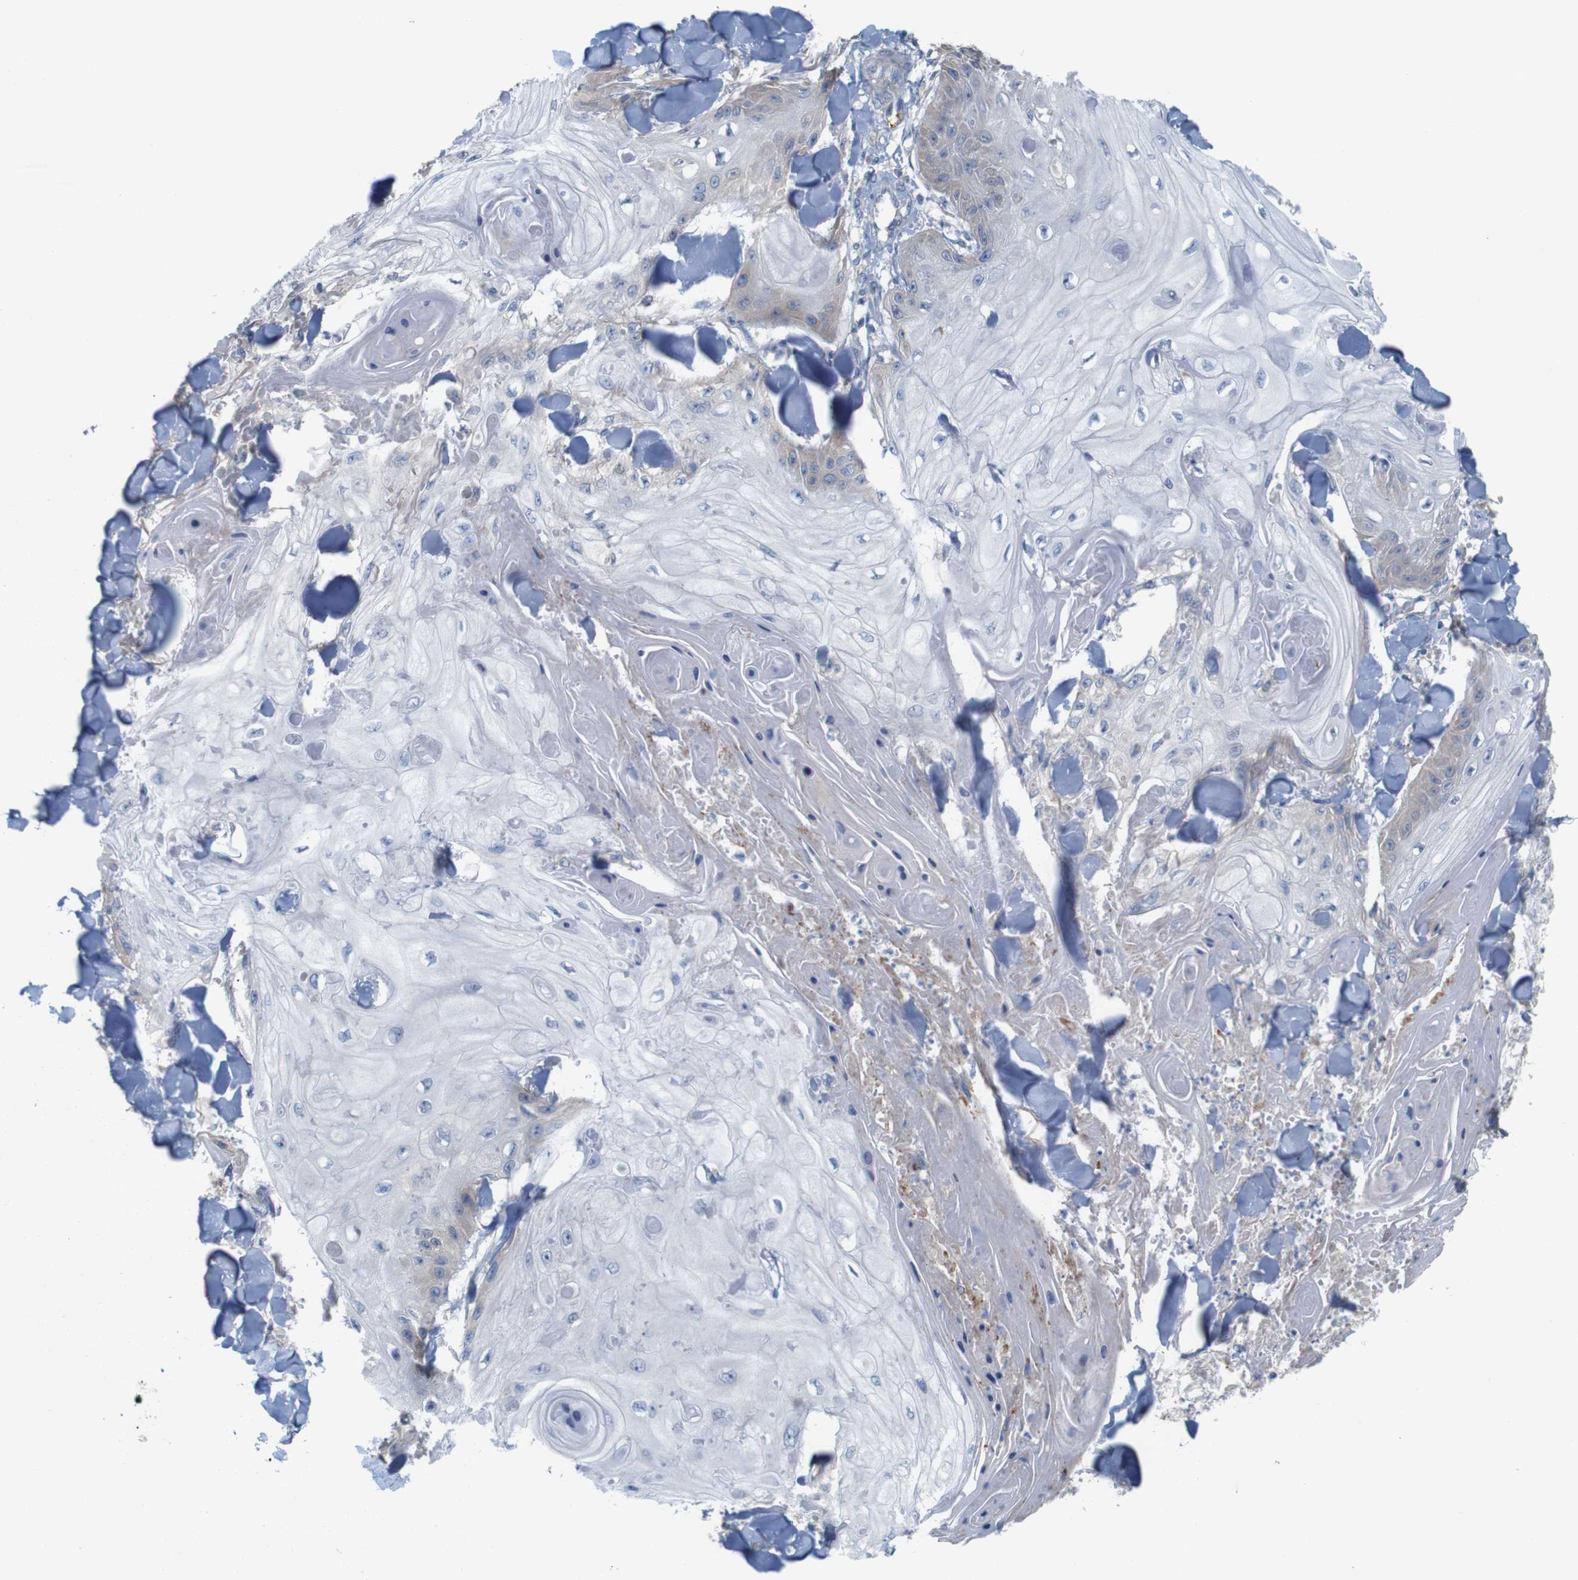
{"staining": {"intensity": "negative", "quantity": "none", "location": "none"}, "tissue": "skin cancer", "cell_type": "Tumor cells", "image_type": "cancer", "snomed": [{"axis": "morphology", "description": "Squamous cell carcinoma, NOS"}, {"axis": "topography", "description": "Skin"}], "caption": "Skin squamous cell carcinoma stained for a protein using IHC reveals no expression tumor cells.", "gene": "MYEOV", "patient": {"sex": "male", "age": 74}}